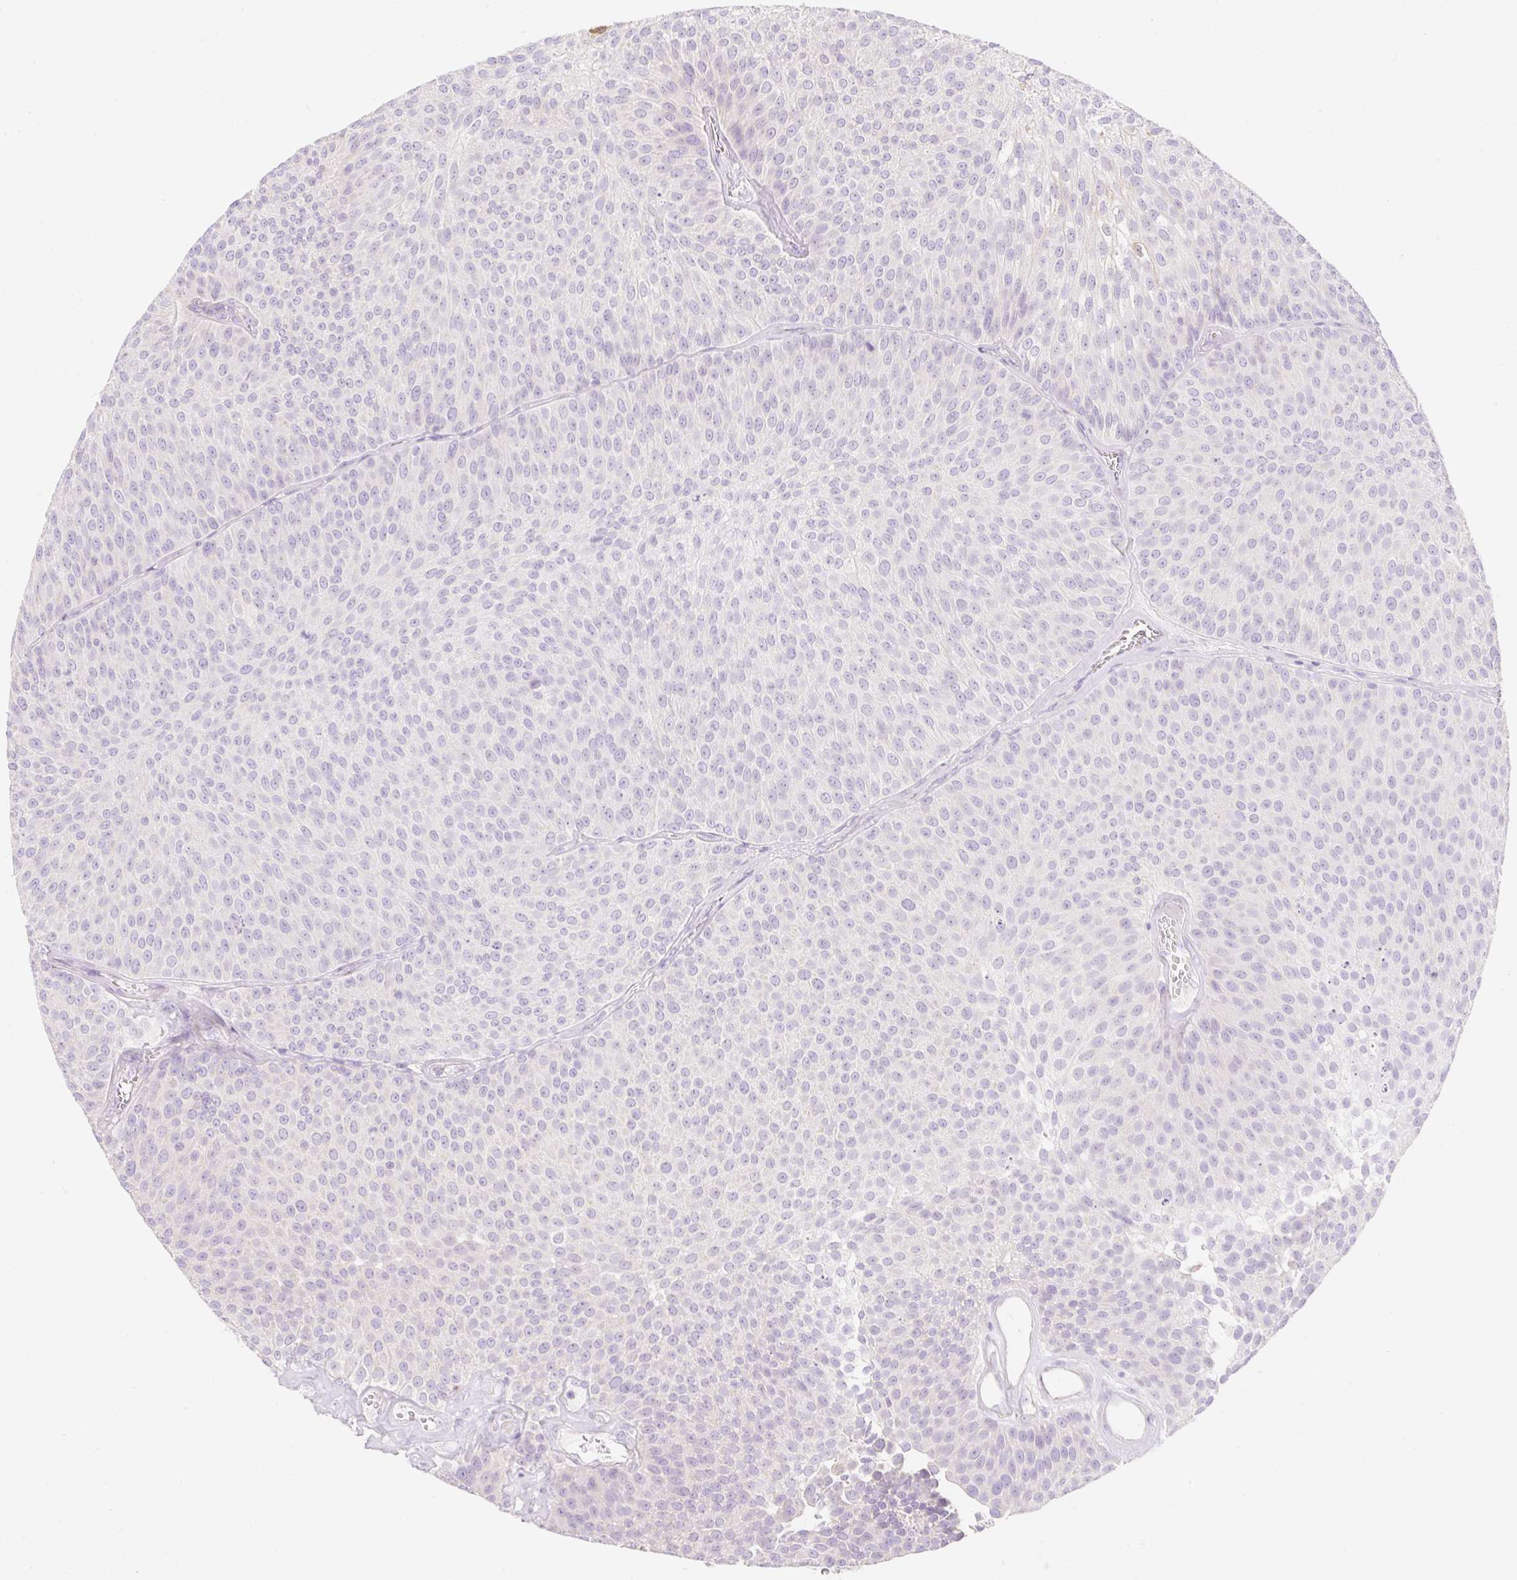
{"staining": {"intensity": "negative", "quantity": "none", "location": "none"}, "tissue": "urothelial cancer", "cell_type": "Tumor cells", "image_type": "cancer", "snomed": [{"axis": "morphology", "description": "Urothelial carcinoma, Low grade"}, {"axis": "topography", "description": "Urinary bladder"}], "caption": "Urothelial cancer was stained to show a protein in brown. There is no significant positivity in tumor cells. (IHC, brightfield microscopy, high magnification).", "gene": "DHX35", "patient": {"sex": "female", "age": 79}}